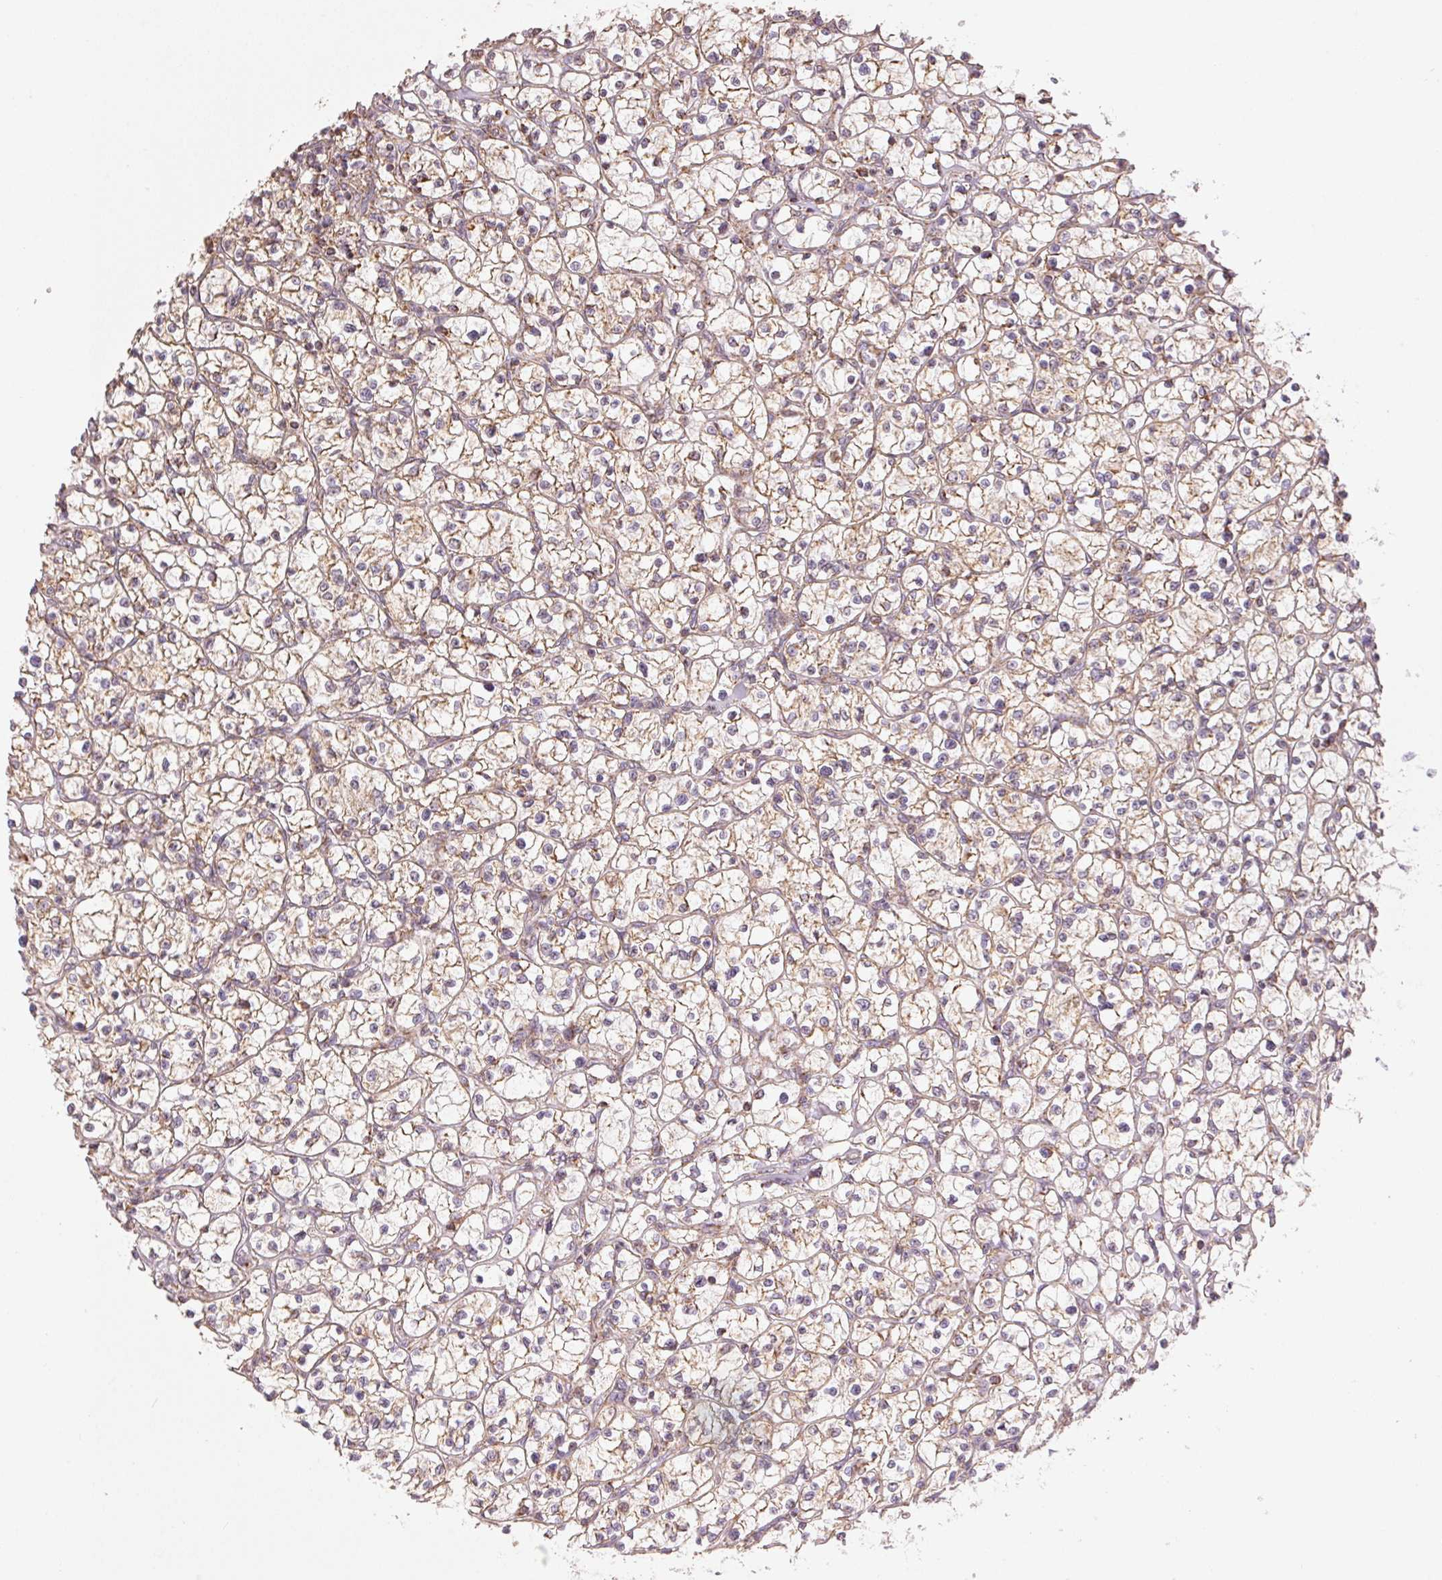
{"staining": {"intensity": "weak", "quantity": "25%-75%", "location": "cytoplasmic/membranous"}, "tissue": "renal cancer", "cell_type": "Tumor cells", "image_type": "cancer", "snomed": [{"axis": "morphology", "description": "Adenocarcinoma, NOS"}, {"axis": "topography", "description": "Kidney"}], "caption": "Weak cytoplasmic/membranous expression for a protein is identified in about 25%-75% of tumor cells of renal adenocarcinoma using immunohistochemistry (IHC).", "gene": "CLASP1", "patient": {"sex": "female", "age": 64}}